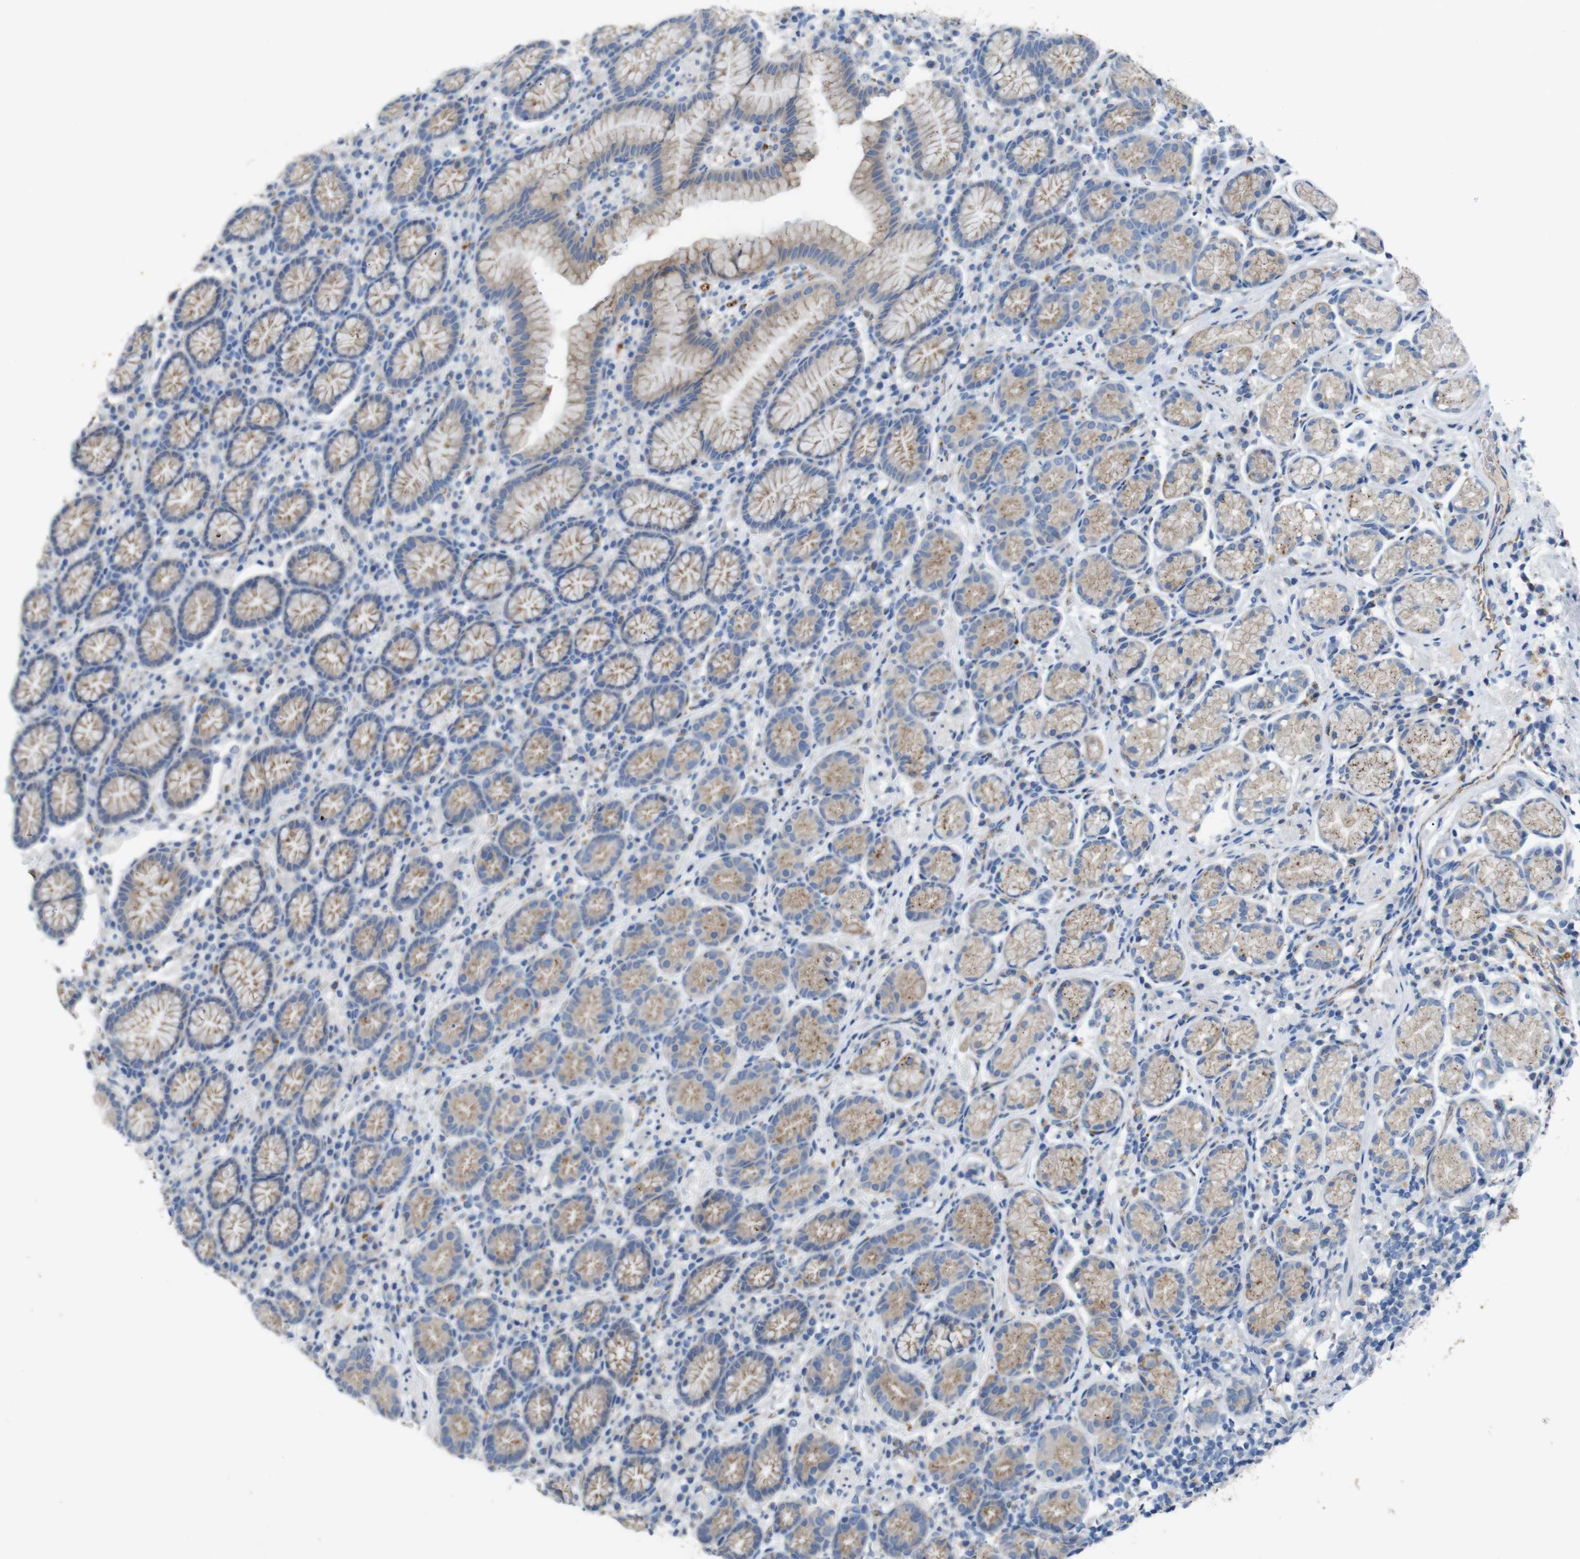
{"staining": {"intensity": "moderate", "quantity": "<25%", "location": "cytoplasmic/membranous"}, "tissue": "stomach", "cell_type": "Glandular cells", "image_type": "normal", "snomed": [{"axis": "morphology", "description": "Normal tissue, NOS"}, {"axis": "topography", "description": "Stomach, lower"}], "caption": "Protein expression analysis of normal human stomach reveals moderate cytoplasmic/membranous expression in approximately <25% of glandular cells. Using DAB (3,3'-diaminobenzidine) (brown) and hematoxylin (blue) stains, captured at high magnification using brightfield microscopy.", "gene": "NHLRC3", "patient": {"sex": "male", "age": 52}}